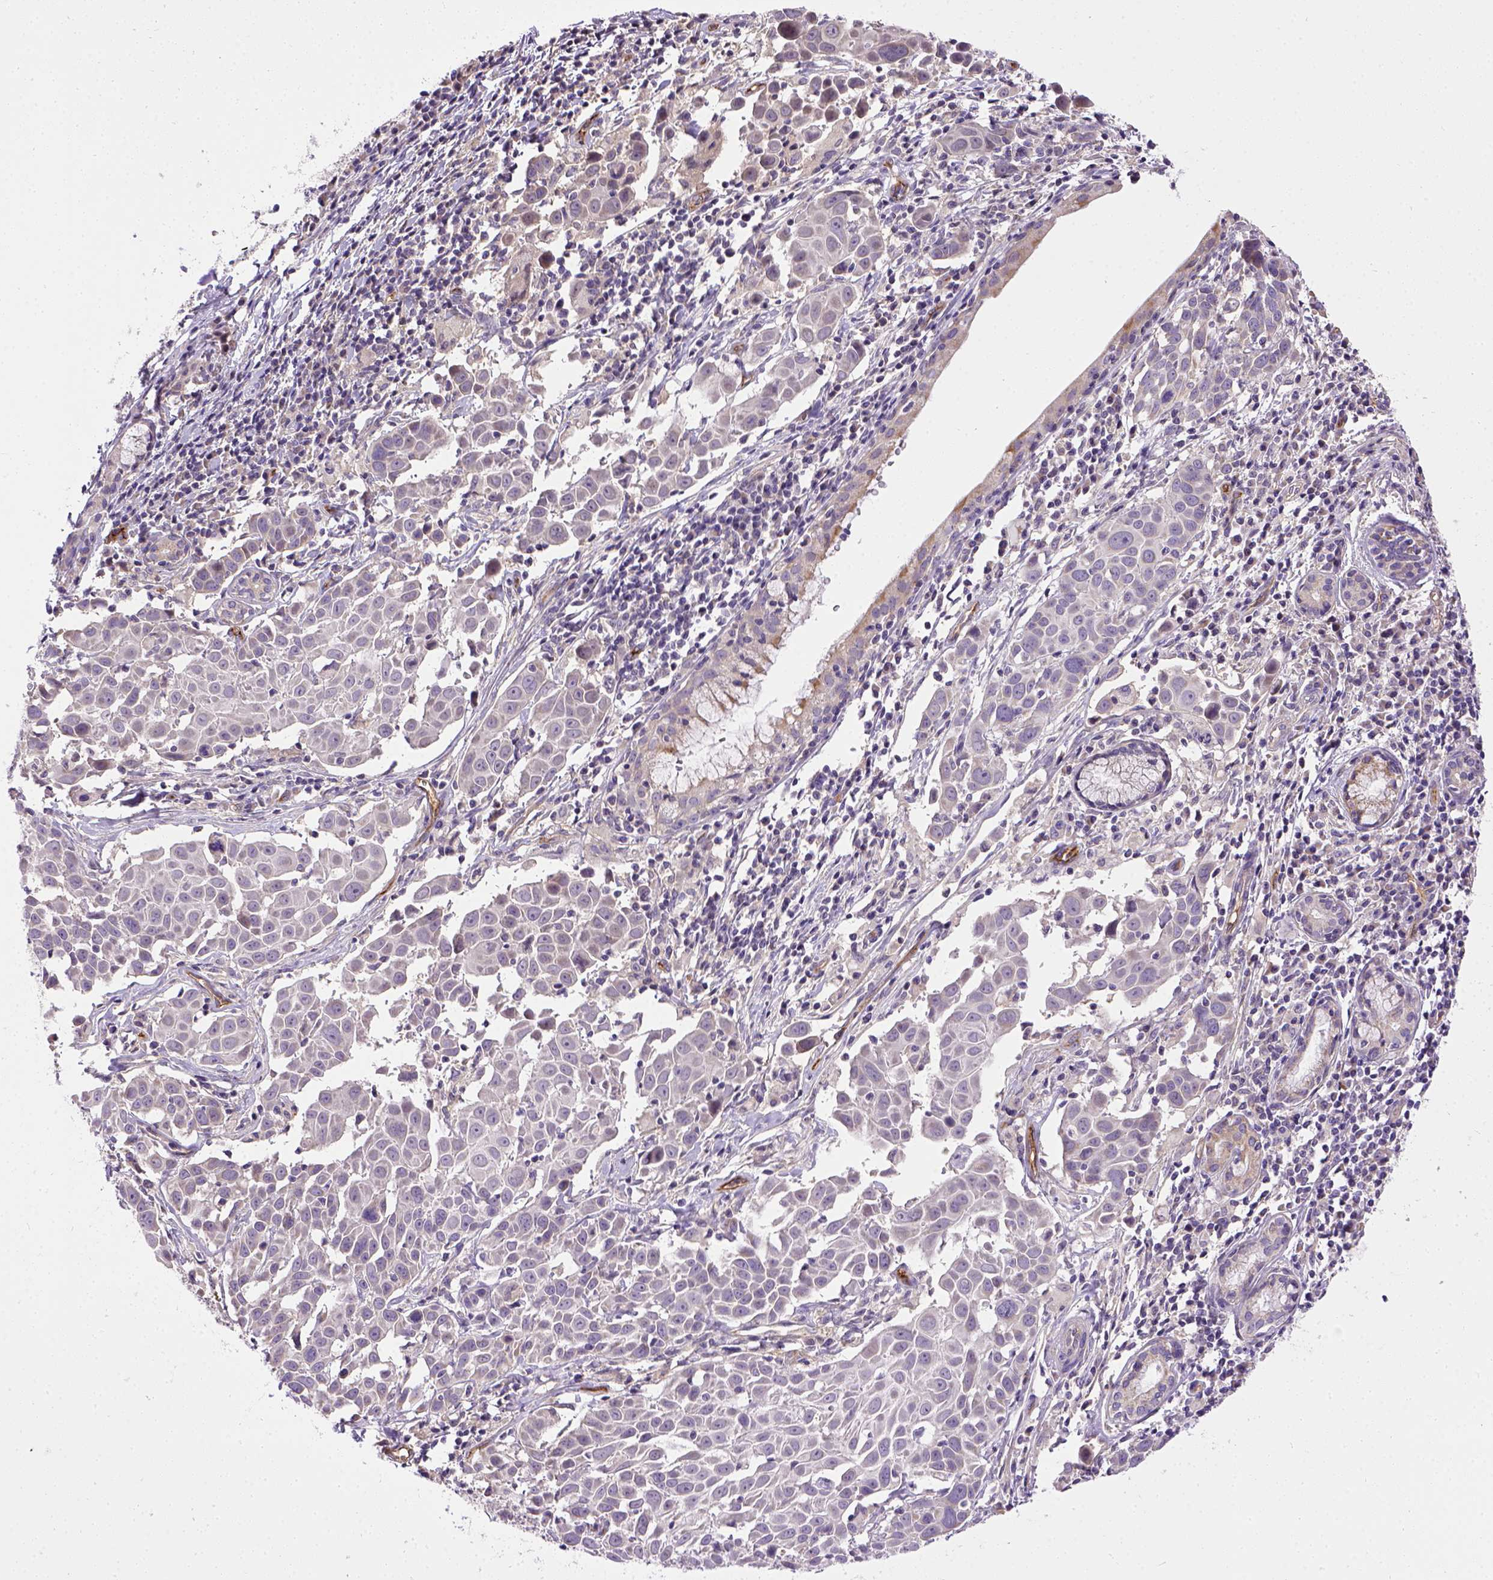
{"staining": {"intensity": "negative", "quantity": "none", "location": "none"}, "tissue": "lung cancer", "cell_type": "Tumor cells", "image_type": "cancer", "snomed": [{"axis": "morphology", "description": "Squamous cell carcinoma, NOS"}, {"axis": "topography", "description": "Lung"}], "caption": "Image shows no significant protein staining in tumor cells of squamous cell carcinoma (lung).", "gene": "ENG", "patient": {"sex": "male", "age": 57}}